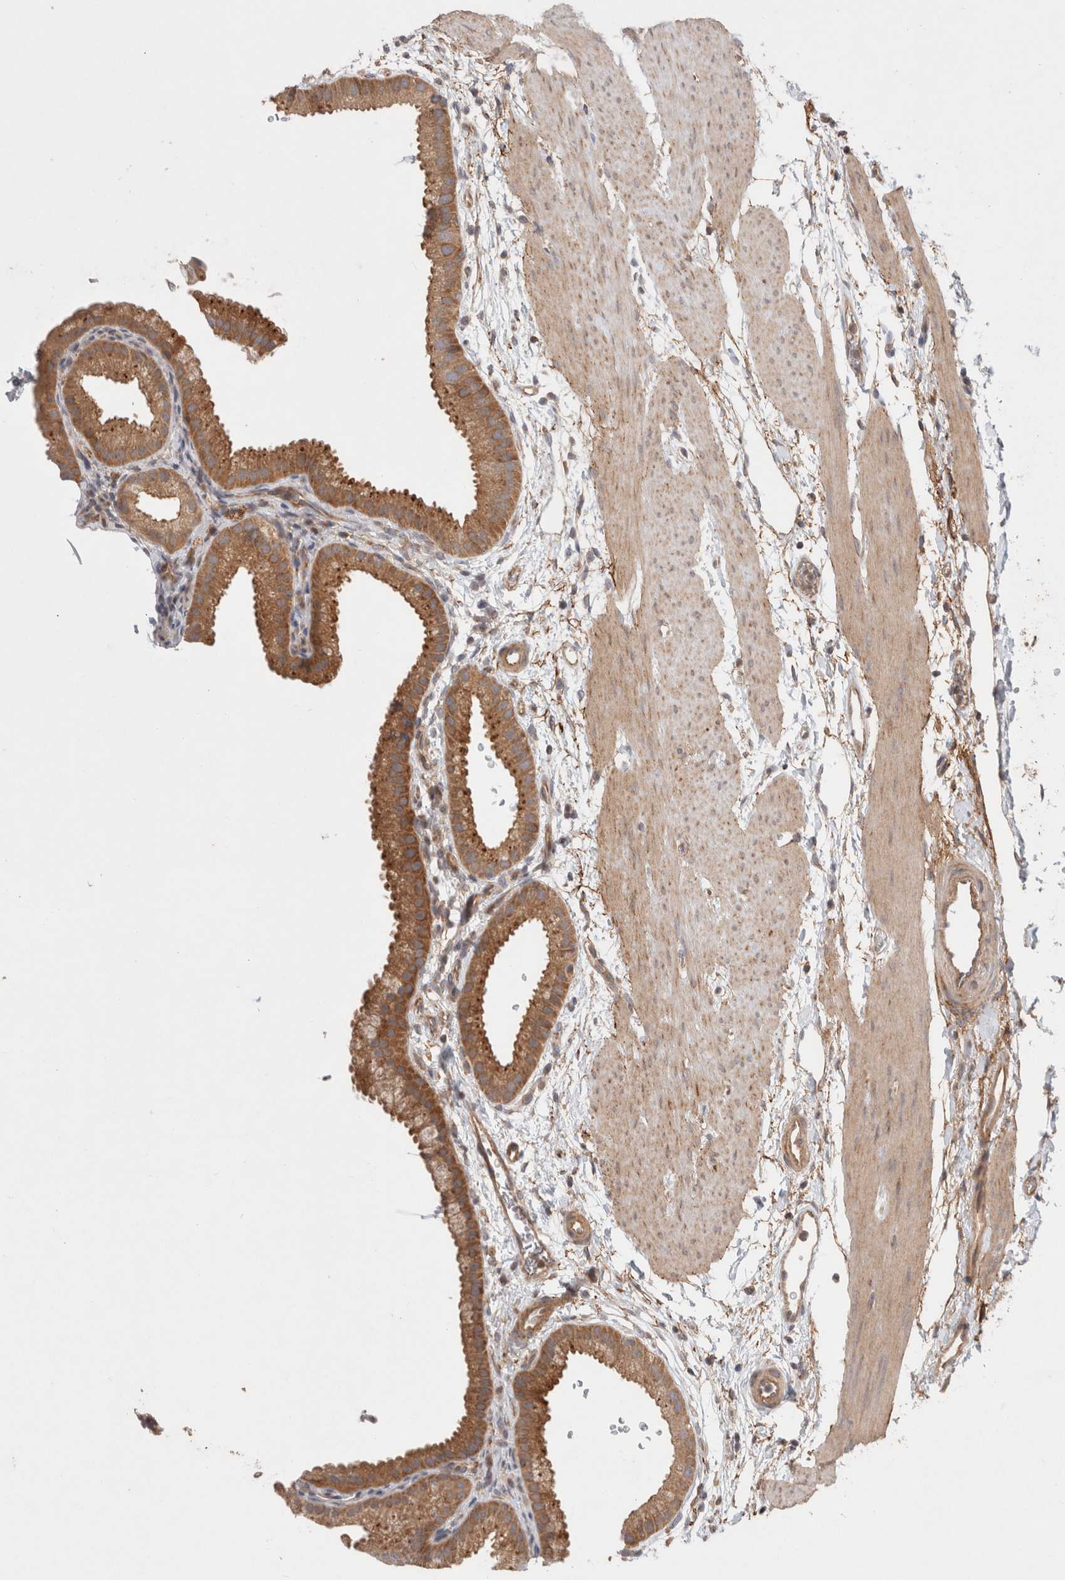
{"staining": {"intensity": "moderate", "quantity": ">75%", "location": "cytoplasmic/membranous"}, "tissue": "gallbladder", "cell_type": "Glandular cells", "image_type": "normal", "snomed": [{"axis": "morphology", "description": "Normal tissue, NOS"}, {"axis": "topography", "description": "Gallbladder"}], "caption": "Moderate cytoplasmic/membranous staining for a protein is seen in about >75% of glandular cells of benign gallbladder using immunohistochemistry (IHC).", "gene": "HROB", "patient": {"sex": "female", "age": 64}}